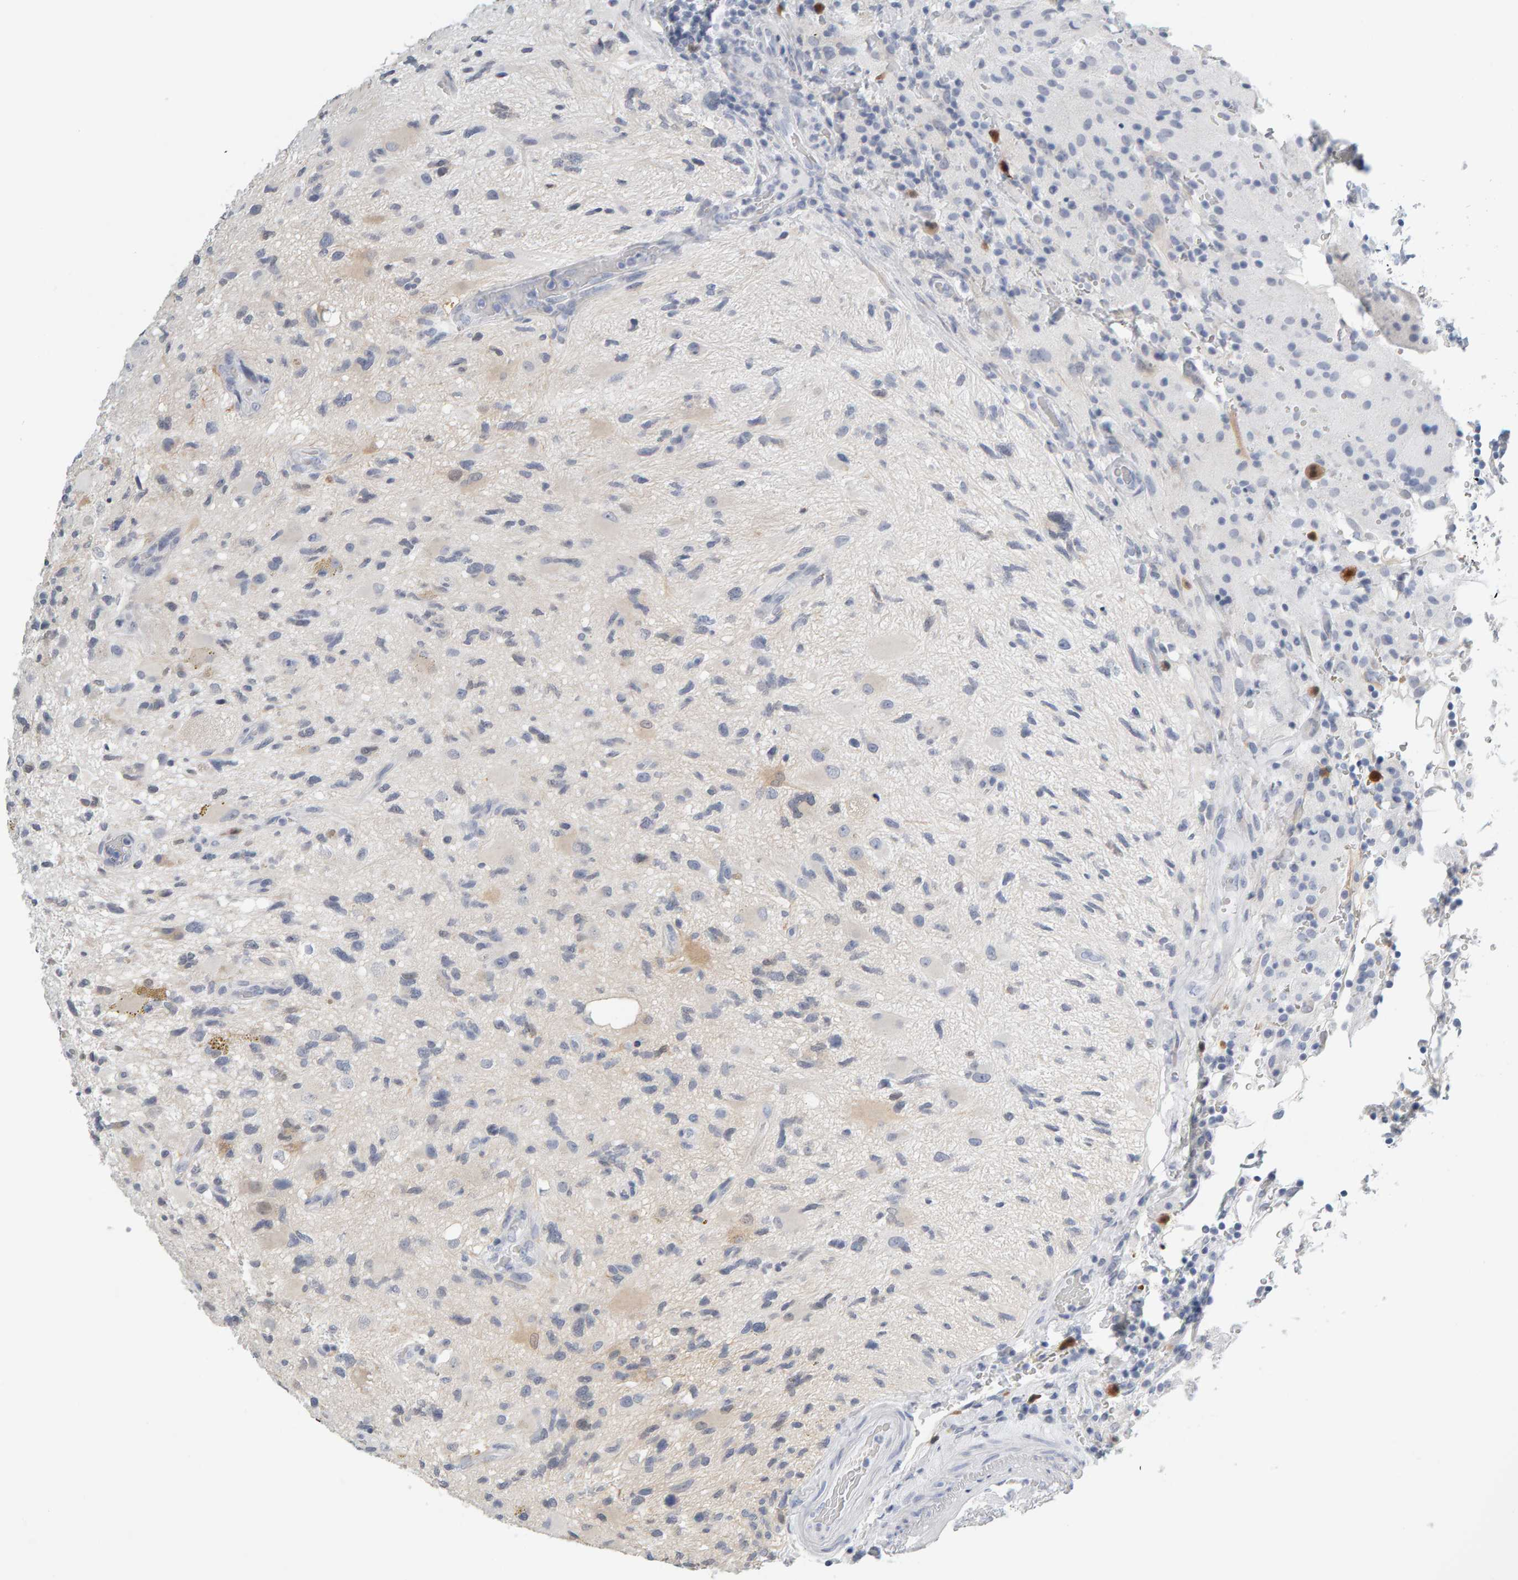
{"staining": {"intensity": "weak", "quantity": "<25%", "location": "cytoplasmic/membranous"}, "tissue": "glioma", "cell_type": "Tumor cells", "image_type": "cancer", "snomed": [{"axis": "morphology", "description": "Glioma, malignant, High grade"}, {"axis": "topography", "description": "Brain"}], "caption": "A histopathology image of human malignant glioma (high-grade) is negative for staining in tumor cells.", "gene": "CTH", "patient": {"sex": "male", "age": 33}}